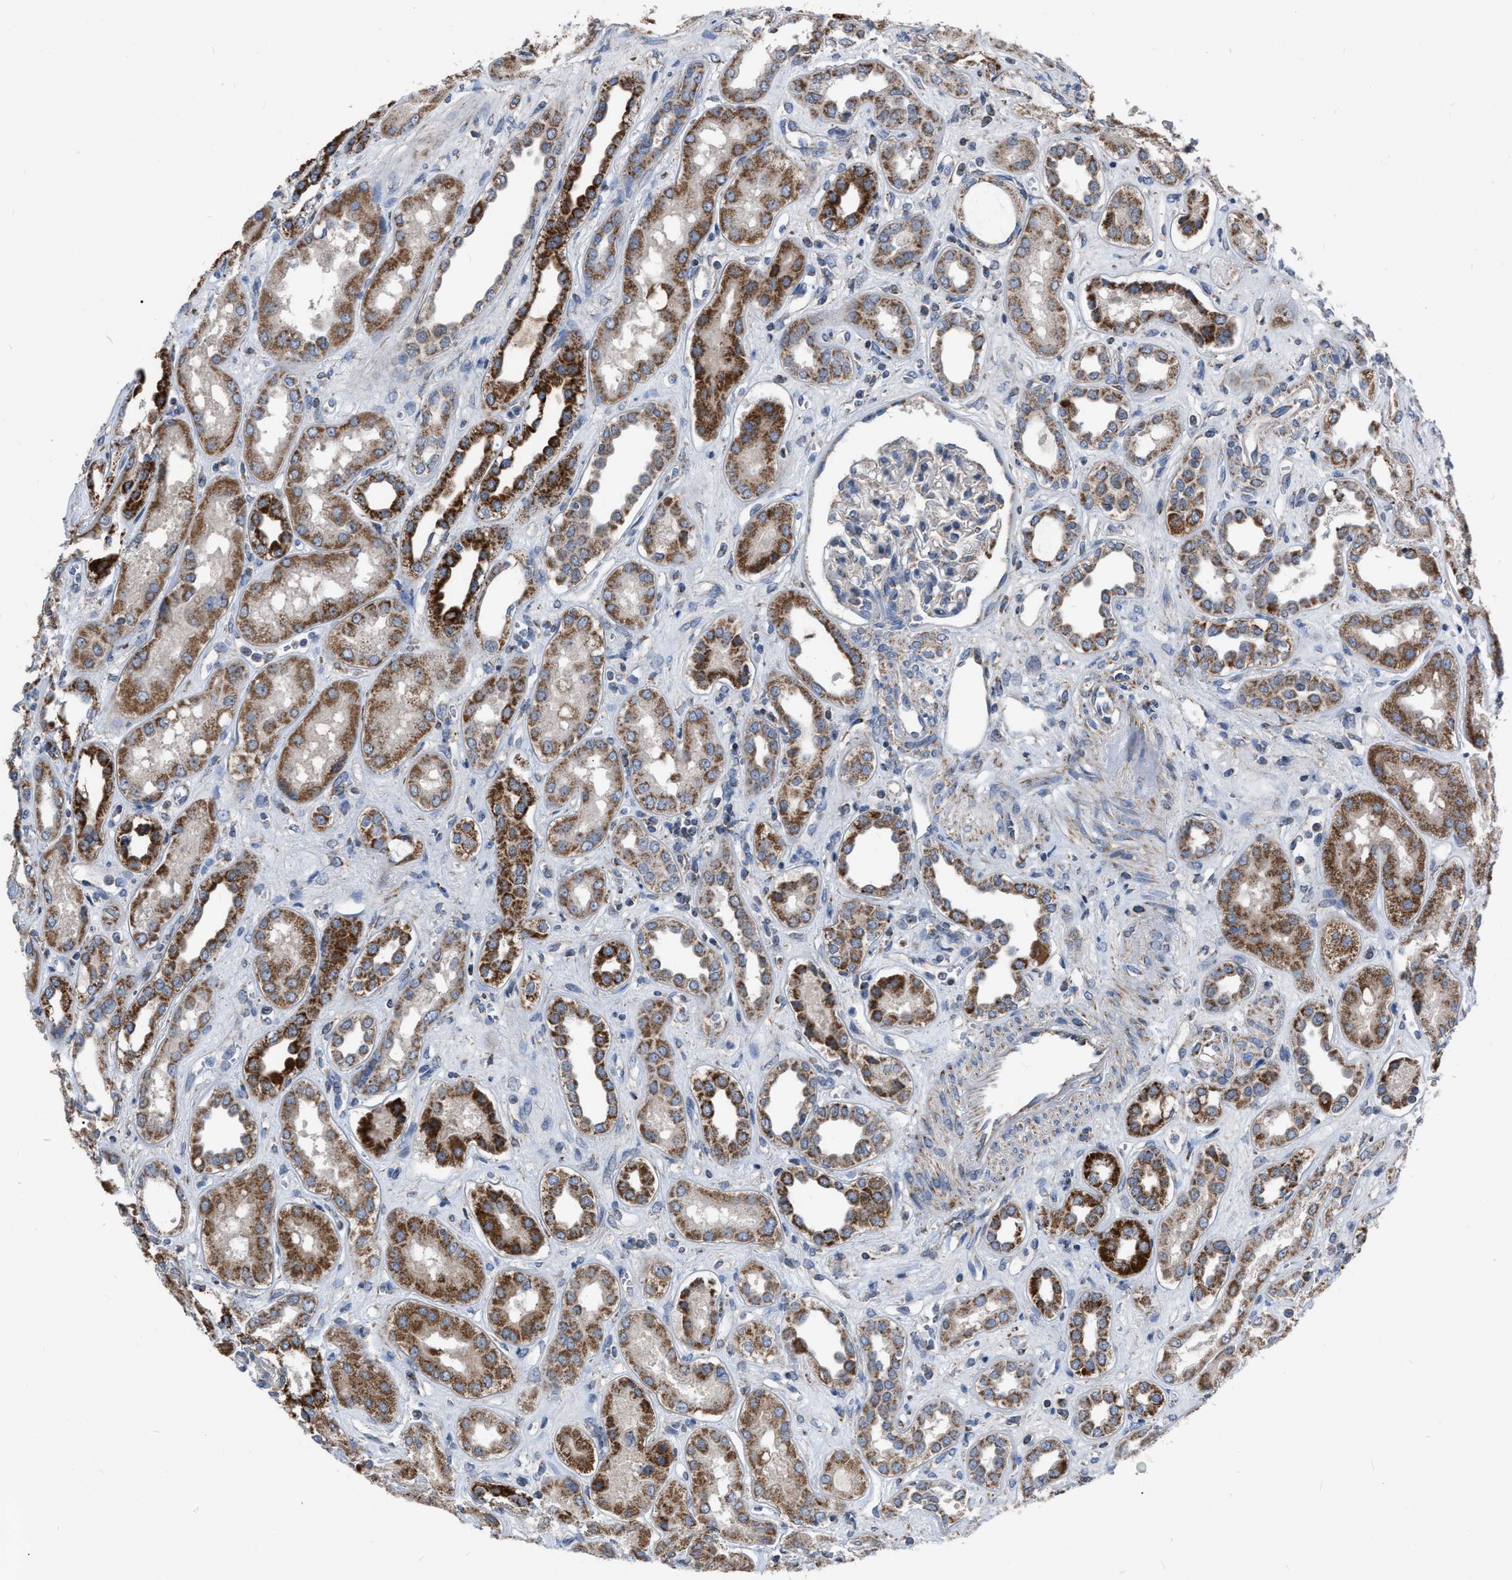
{"staining": {"intensity": "negative", "quantity": "none", "location": "none"}, "tissue": "kidney", "cell_type": "Cells in glomeruli", "image_type": "normal", "snomed": [{"axis": "morphology", "description": "Normal tissue, NOS"}, {"axis": "topography", "description": "Kidney"}], "caption": "The histopathology image displays no staining of cells in glomeruli in benign kidney. (IHC, brightfield microscopy, high magnification).", "gene": "DDX56", "patient": {"sex": "male", "age": 59}}